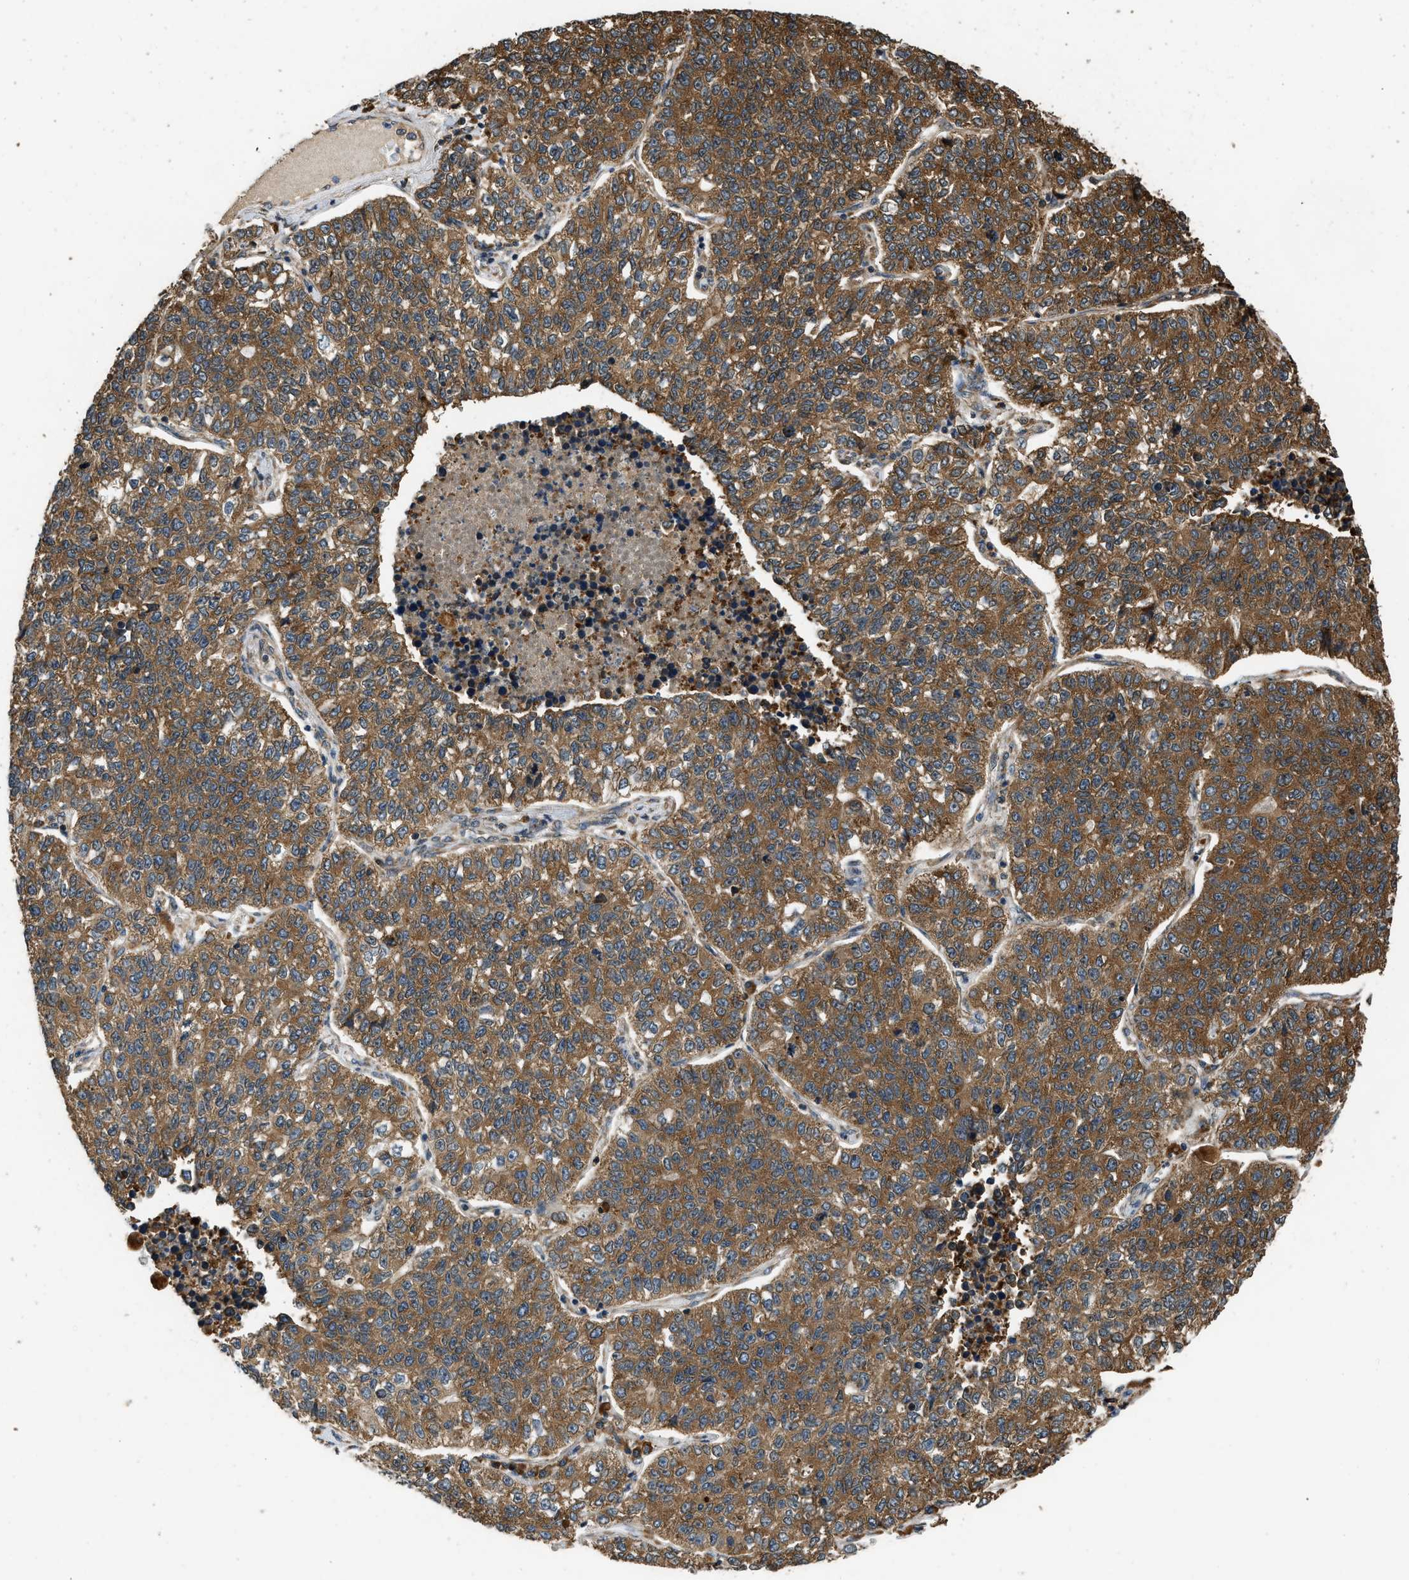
{"staining": {"intensity": "moderate", "quantity": ">75%", "location": "cytoplasmic/membranous"}, "tissue": "lung cancer", "cell_type": "Tumor cells", "image_type": "cancer", "snomed": [{"axis": "morphology", "description": "Adenocarcinoma, NOS"}, {"axis": "topography", "description": "Lung"}], "caption": "Lung adenocarcinoma stained with a brown dye displays moderate cytoplasmic/membranous positive staining in about >75% of tumor cells.", "gene": "SLC36A4", "patient": {"sex": "male", "age": 49}}